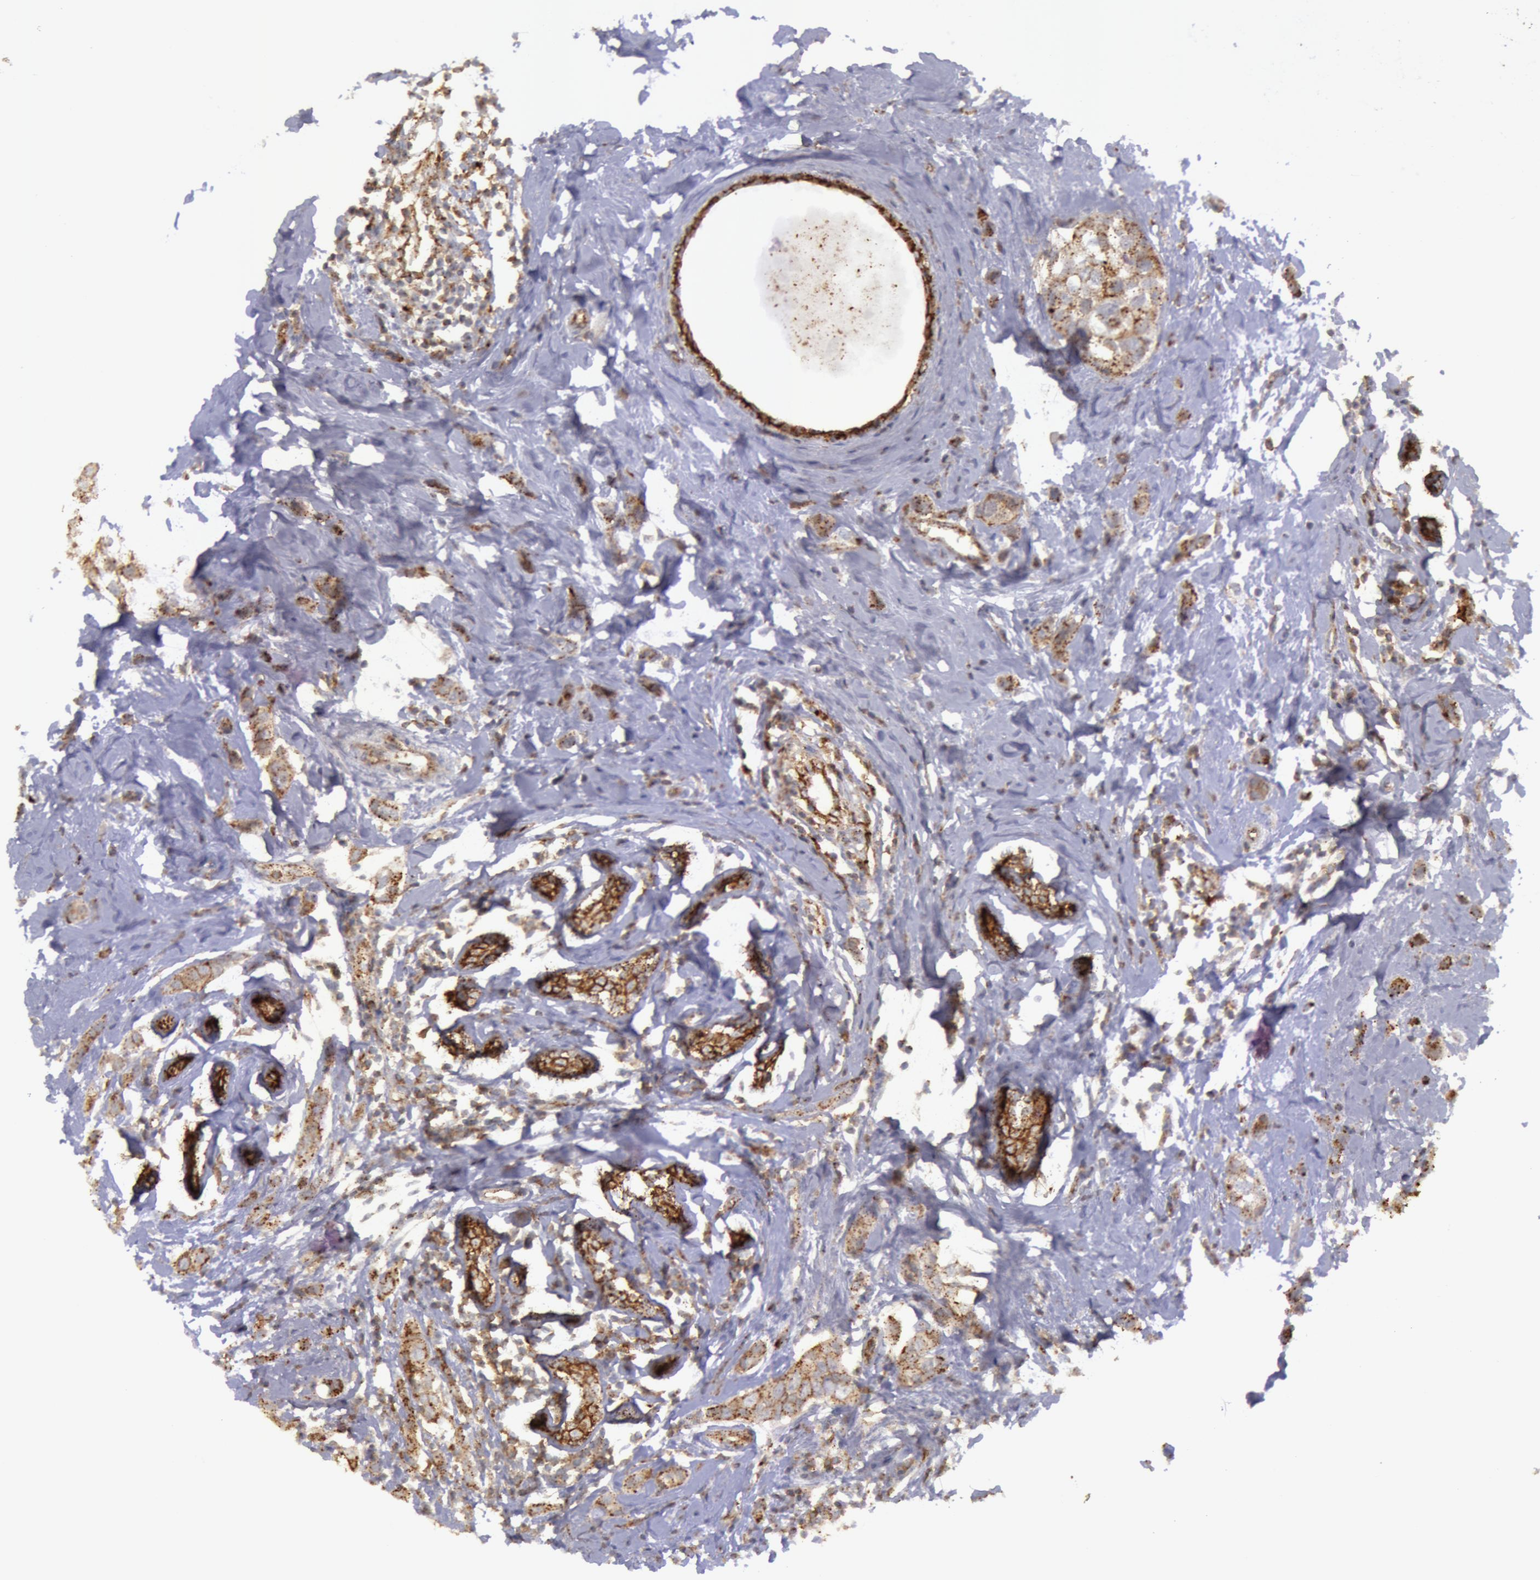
{"staining": {"intensity": "moderate", "quantity": ">75%", "location": "cytoplasmic/membranous"}, "tissue": "breast cancer", "cell_type": "Tumor cells", "image_type": "cancer", "snomed": [{"axis": "morphology", "description": "Normal tissue, NOS"}, {"axis": "morphology", "description": "Duct carcinoma"}, {"axis": "topography", "description": "Breast"}], "caption": "Immunohistochemistry (DAB) staining of human invasive ductal carcinoma (breast) shows moderate cytoplasmic/membranous protein staining in about >75% of tumor cells. (Brightfield microscopy of DAB IHC at high magnification).", "gene": "FLOT2", "patient": {"sex": "female", "age": 50}}